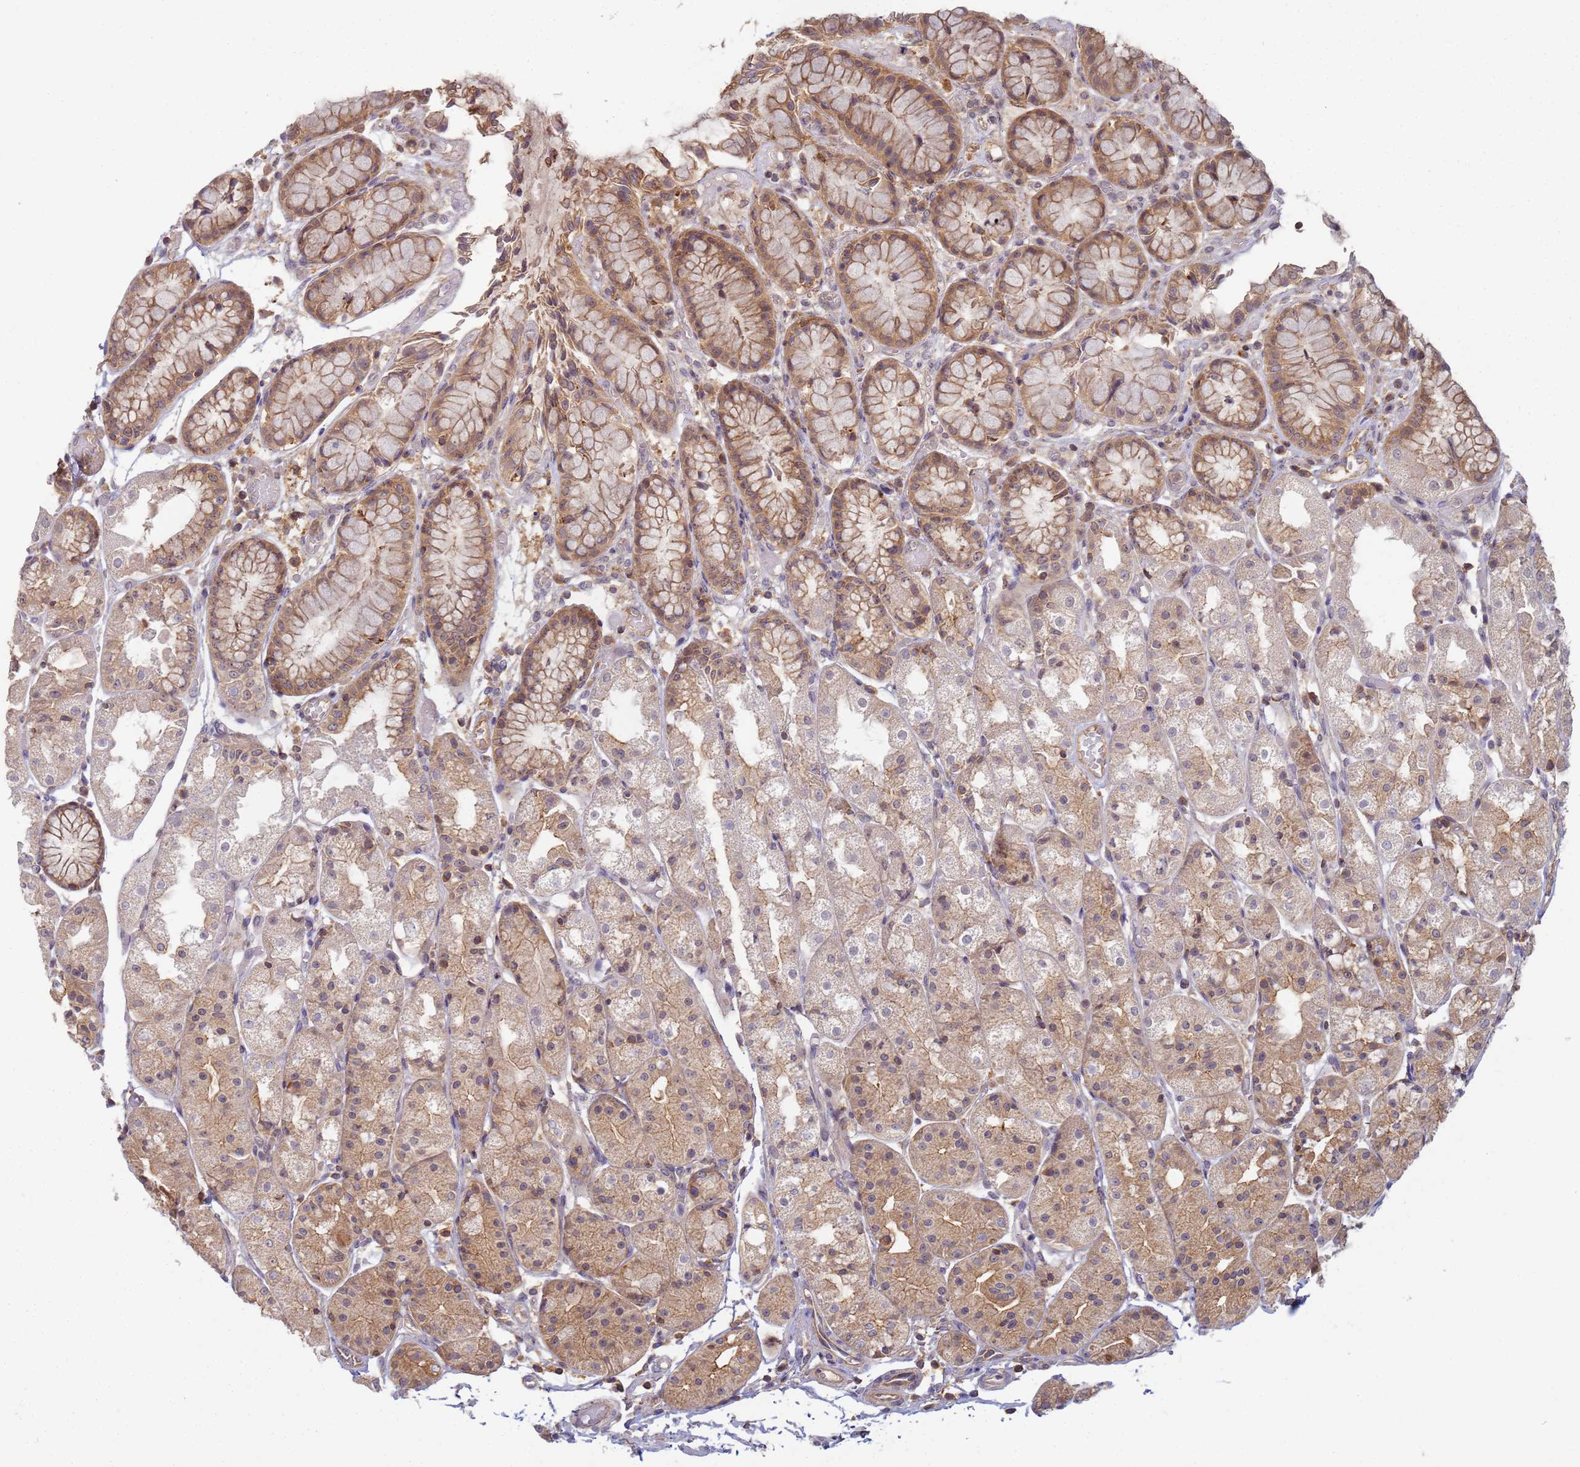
{"staining": {"intensity": "moderate", "quantity": ">75%", "location": "cytoplasmic/membranous"}, "tissue": "stomach", "cell_type": "Glandular cells", "image_type": "normal", "snomed": [{"axis": "morphology", "description": "Normal tissue, NOS"}, {"axis": "topography", "description": "Stomach, upper"}], "caption": "Immunohistochemical staining of normal stomach reveals medium levels of moderate cytoplasmic/membranous positivity in about >75% of glandular cells. (Stains: DAB (3,3'-diaminobenzidine) in brown, nuclei in blue, Microscopy: brightfield microscopy at high magnification).", "gene": "SHARPIN", "patient": {"sex": "male", "age": 72}}